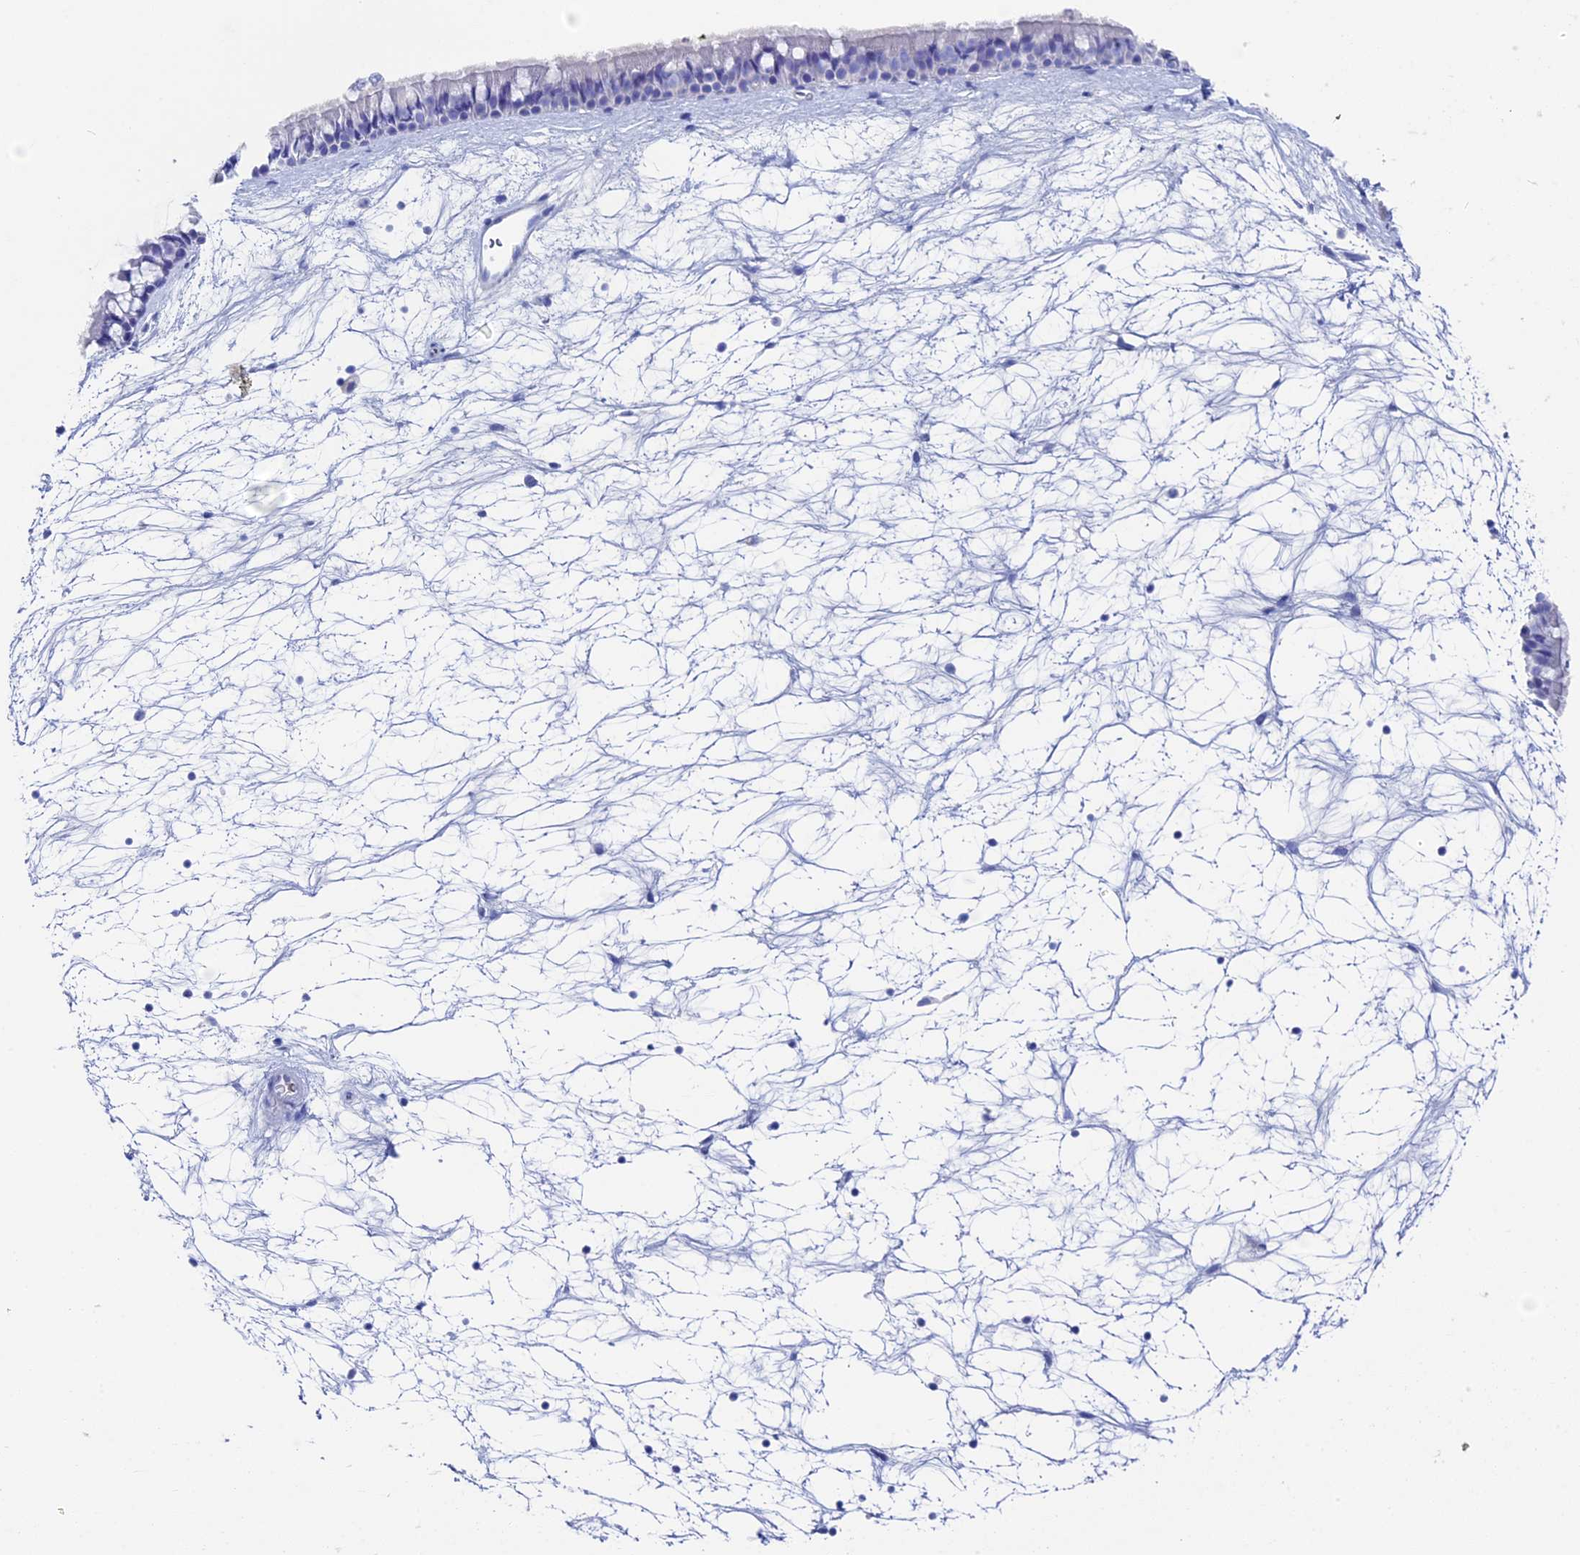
{"staining": {"intensity": "negative", "quantity": "none", "location": "none"}, "tissue": "nasopharynx", "cell_type": "Respiratory epithelial cells", "image_type": "normal", "snomed": [{"axis": "morphology", "description": "Normal tissue, NOS"}, {"axis": "topography", "description": "Nasopharynx"}], "caption": "Immunohistochemistry (IHC) micrograph of unremarkable nasopharynx: nasopharynx stained with DAB exhibits no significant protein staining in respiratory epithelial cells.", "gene": "UNC119", "patient": {"sex": "male", "age": 64}}